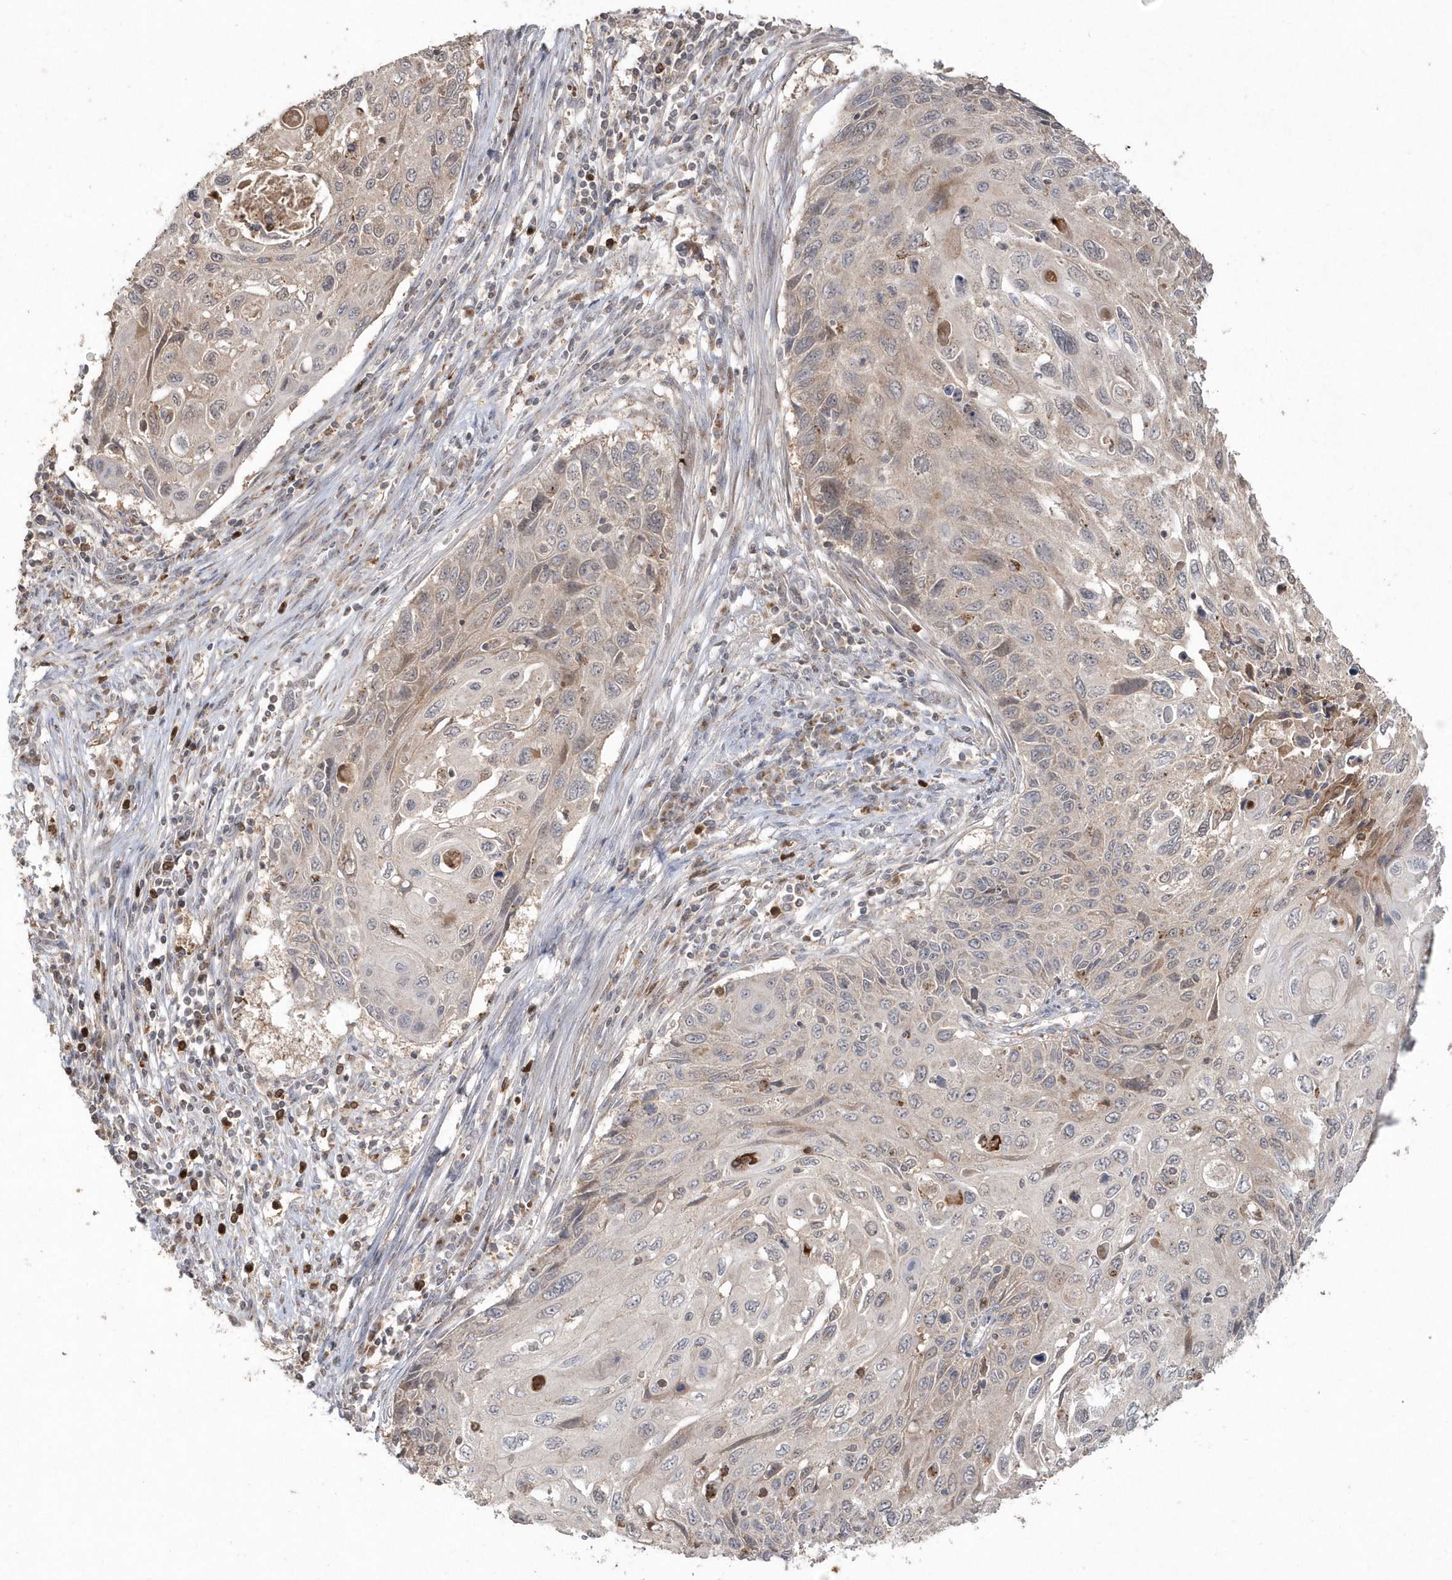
{"staining": {"intensity": "weak", "quantity": "<25%", "location": "cytoplasmic/membranous"}, "tissue": "cervical cancer", "cell_type": "Tumor cells", "image_type": "cancer", "snomed": [{"axis": "morphology", "description": "Squamous cell carcinoma, NOS"}, {"axis": "topography", "description": "Cervix"}], "caption": "Cervical cancer was stained to show a protein in brown. There is no significant positivity in tumor cells. The staining is performed using DAB brown chromogen with nuclei counter-stained in using hematoxylin.", "gene": "GEMIN6", "patient": {"sex": "female", "age": 70}}